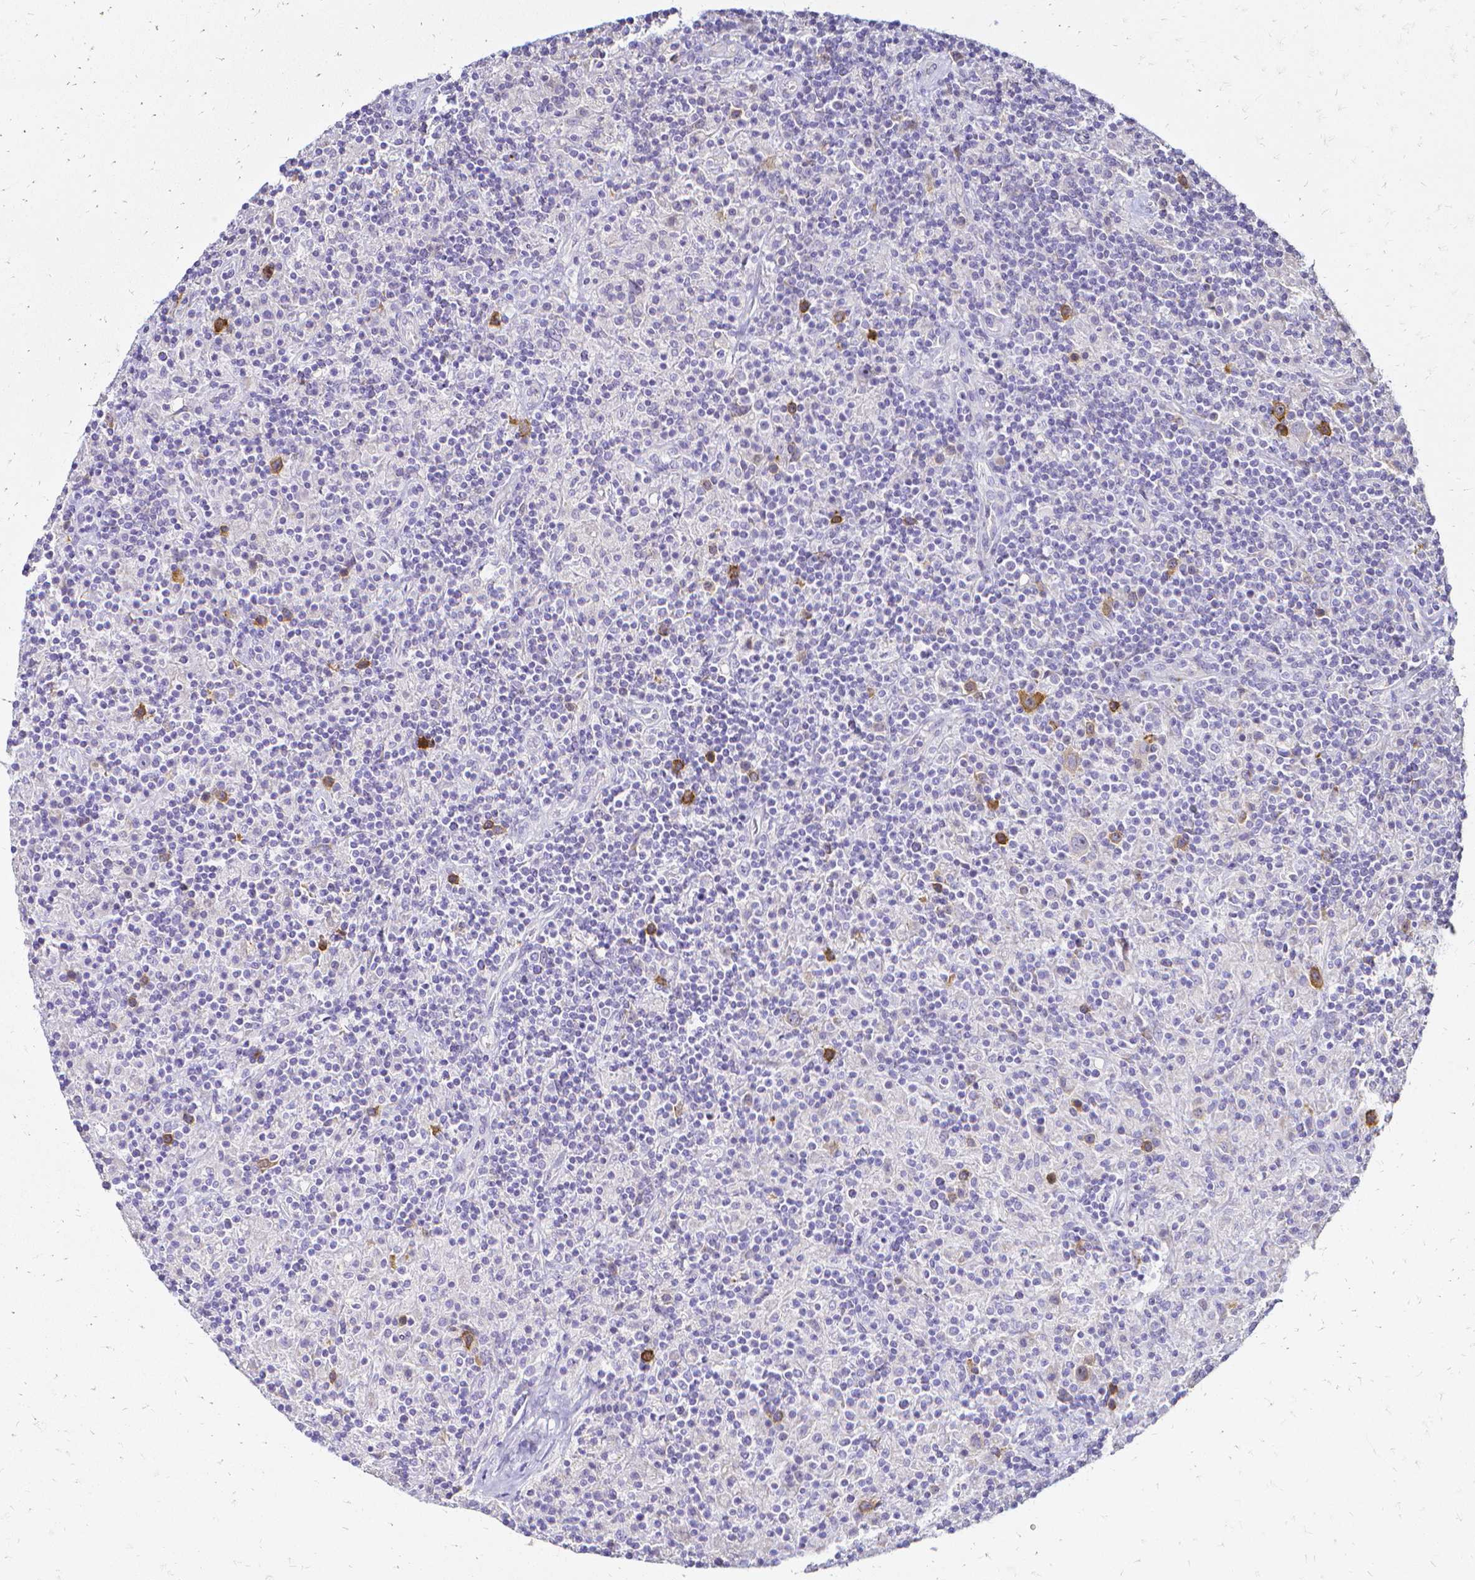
{"staining": {"intensity": "moderate", "quantity": "25%-75%", "location": "cytoplasmic/membranous"}, "tissue": "lymphoma", "cell_type": "Tumor cells", "image_type": "cancer", "snomed": [{"axis": "morphology", "description": "Hodgkin's disease, NOS"}, {"axis": "topography", "description": "Thymus, NOS"}], "caption": "DAB (3,3'-diaminobenzidine) immunohistochemical staining of Hodgkin's disease demonstrates moderate cytoplasmic/membranous protein positivity in about 25%-75% of tumor cells.", "gene": "CCNB1", "patient": {"sex": "female", "age": 17}}